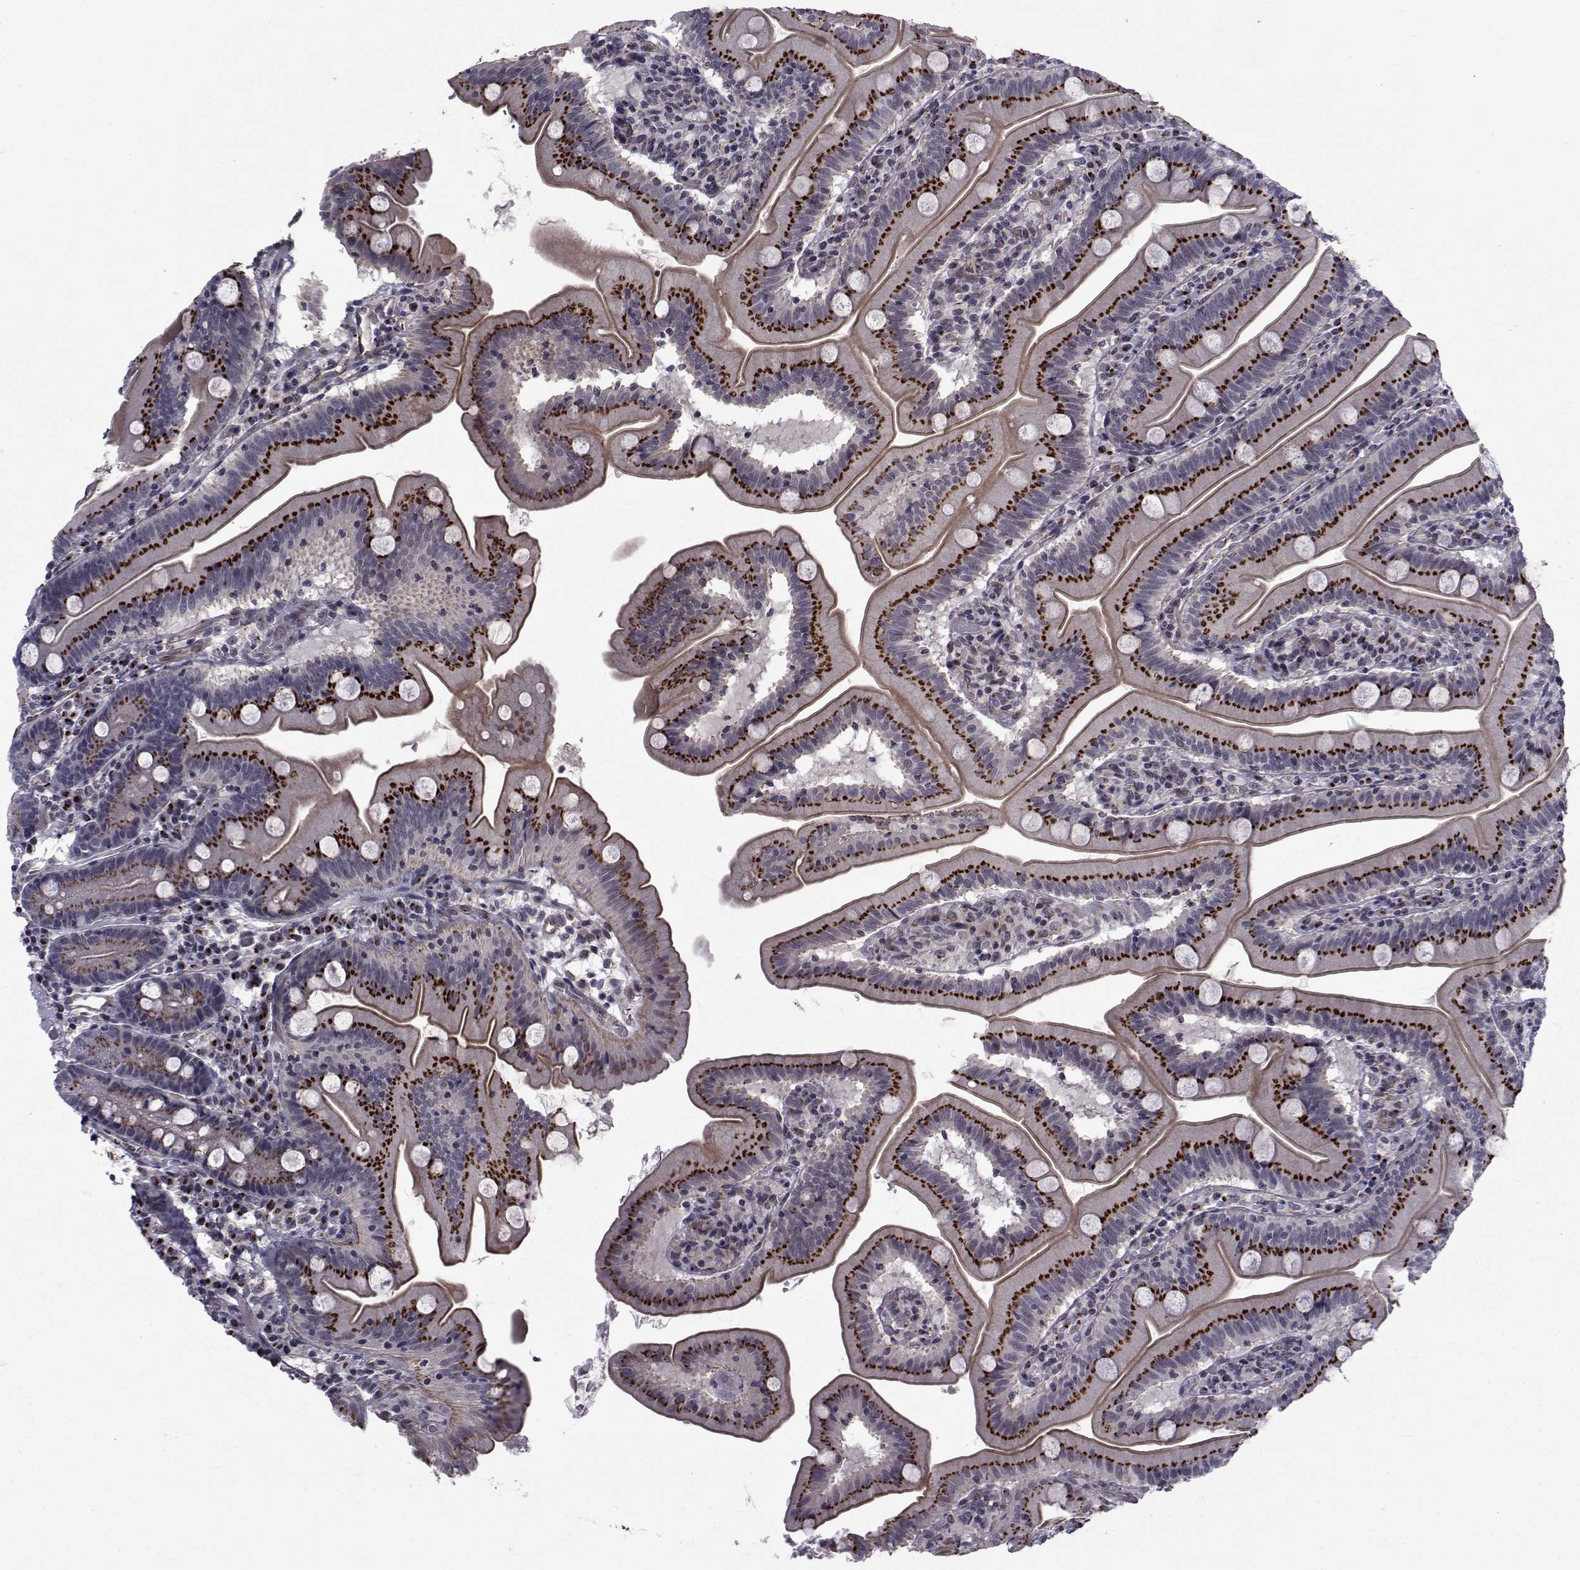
{"staining": {"intensity": "strong", "quantity": ">75%", "location": "cytoplasmic/membranous"}, "tissue": "small intestine", "cell_type": "Glandular cells", "image_type": "normal", "snomed": [{"axis": "morphology", "description": "Normal tissue, NOS"}, {"axis": "topography", "description": "Small intestine"}], "caption": "DAB immunohistochemical staining of normal human small intestine shows strong cytoplasmic/membranous protein expression in about >75% of glandular cells. (brown staining indicates protein expression, while blue staining denotes nuclei).", "gene": "ATP6V1C2", "patient": {"sex": "male", "age": 37}}